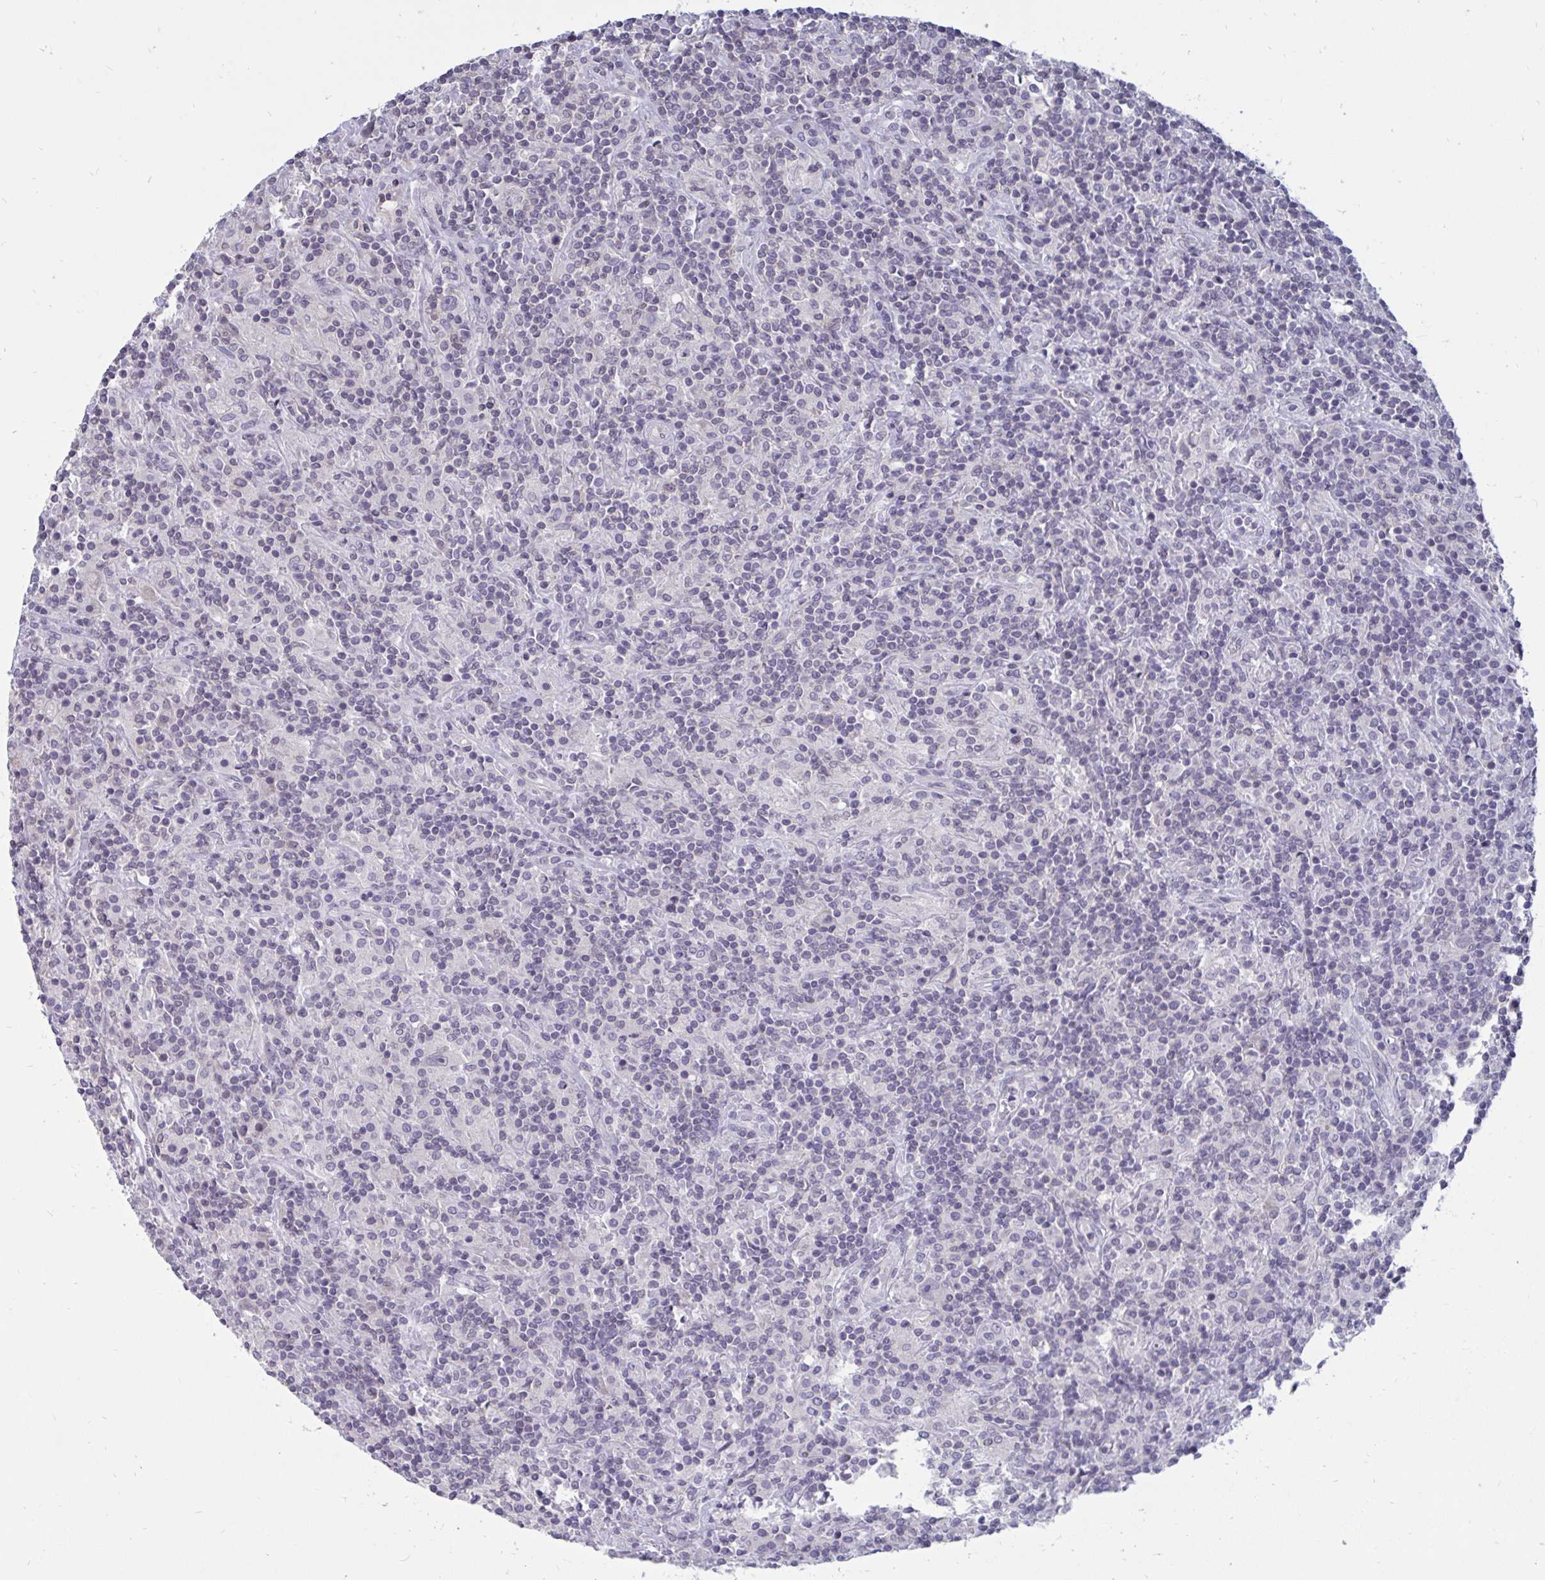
{"staining": {"intensity": "negative", "quantity": "none", "location": "none"}, "tissue": "lymphoma", "cell_type": "Tumor cells", "image_type": "cancer", "snomed": [{"axis": "morphology", "description": "Hodgkin's disease, NOS"}, {"axis": "topography", "description": "Lymph node"}], "caption": "The image demonstrates no staining of tumor cells in Hodgkin's disease.", "gene": "ARPP19", "patient": {"sex": "male", "age": 70}}